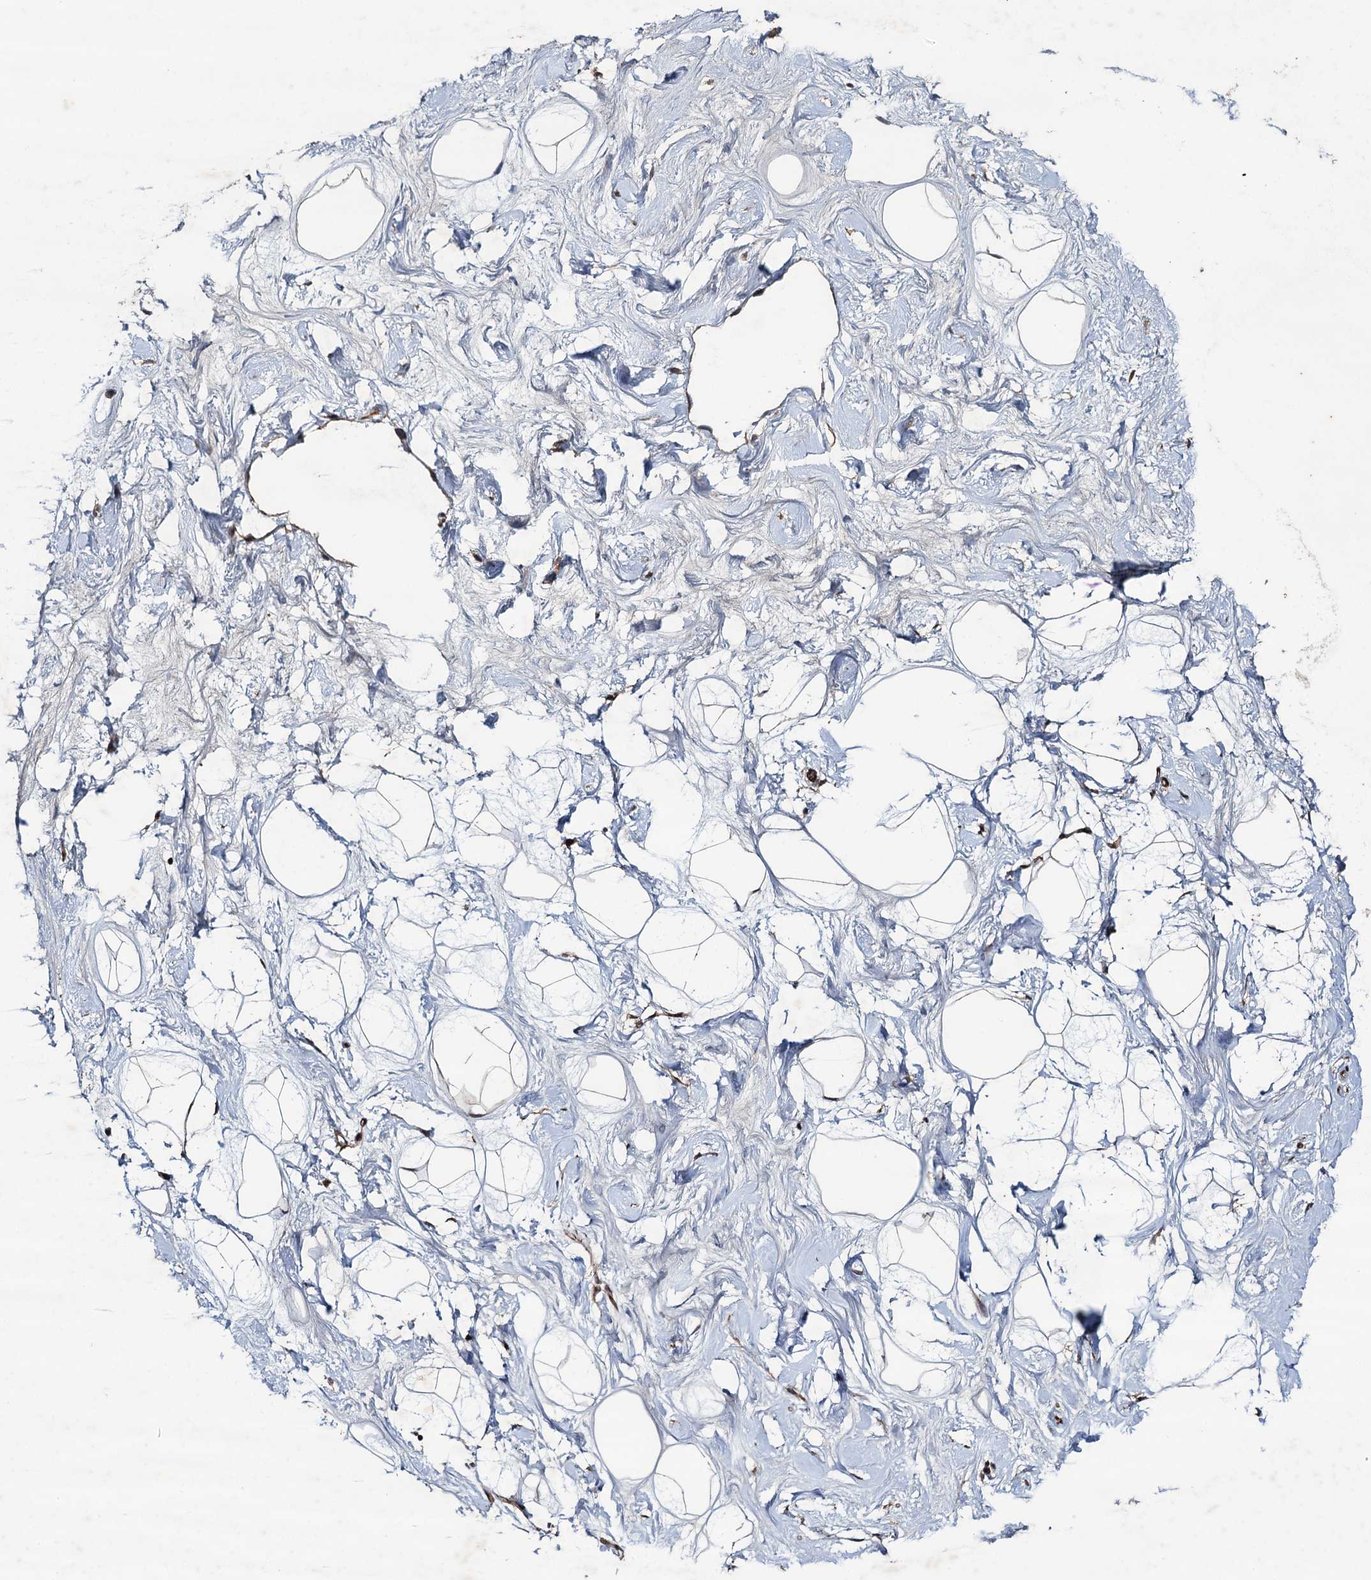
{"staining": {"intensity": "moderate", "quantity": "25%-75%", "location": "cytoplasmic/membranous"}, "tissue": "breast", "cell_type": "Adipocytes", "image_type": "normal", "snomed": [{"axis": "morphology", "description": "Normal tissue, NOS"}, {"axis": "morphology", "description": "Adenoma, NOS"}, {"axis": "topography", "description": "Breast"}], "caption": "This micrograph reveals IHC staining of benign human breast, with medium moderate cytoplasmic/membranous expression in approximately 25%-75% of adipocytes.", "gene": "RHOBTB1", "patient": {"sex": "female", "age": 23}}